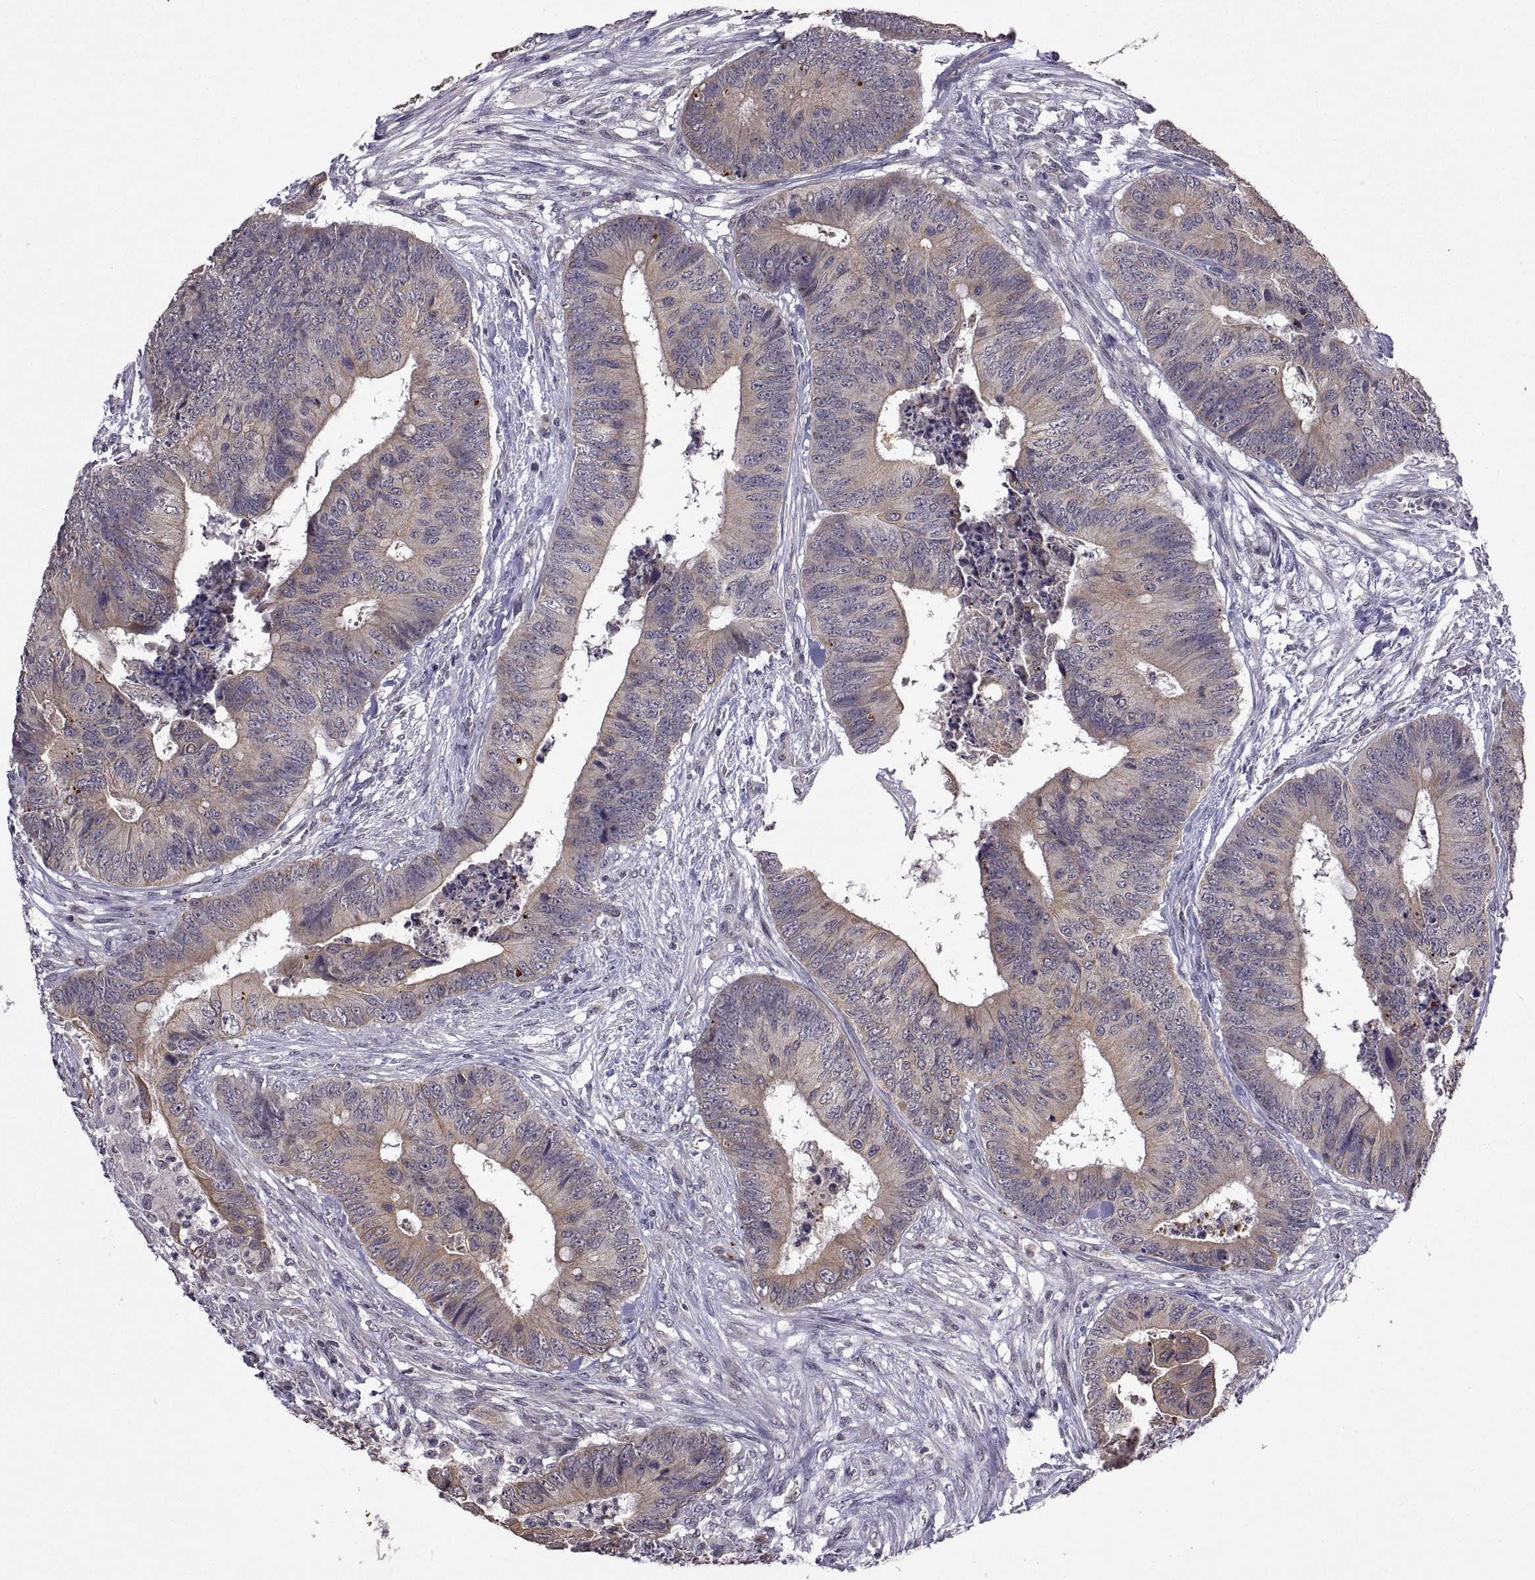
{"staining": {"intensity": "moderate", "quantity": "25%-75%", "location": "cytoplasmic/membranous"}, "tissue": "colorectal cancer", "cell_type": "Tumor cells", "image_type": "cancer", "snomed": [{"axis": "morphology", "description": "Adenocarcinoma, NOS"}, {"axis": "topography", "description": "Colon"}], "caption": "Immunohistochemical staining of colorectal cancer reveals medium levels of moderate cytoplasmic/membranous positivity in approximately 25%-75% of tumor cells.", "gene": "LAMA1", "patient": {"sex": "male", "age": 84}}